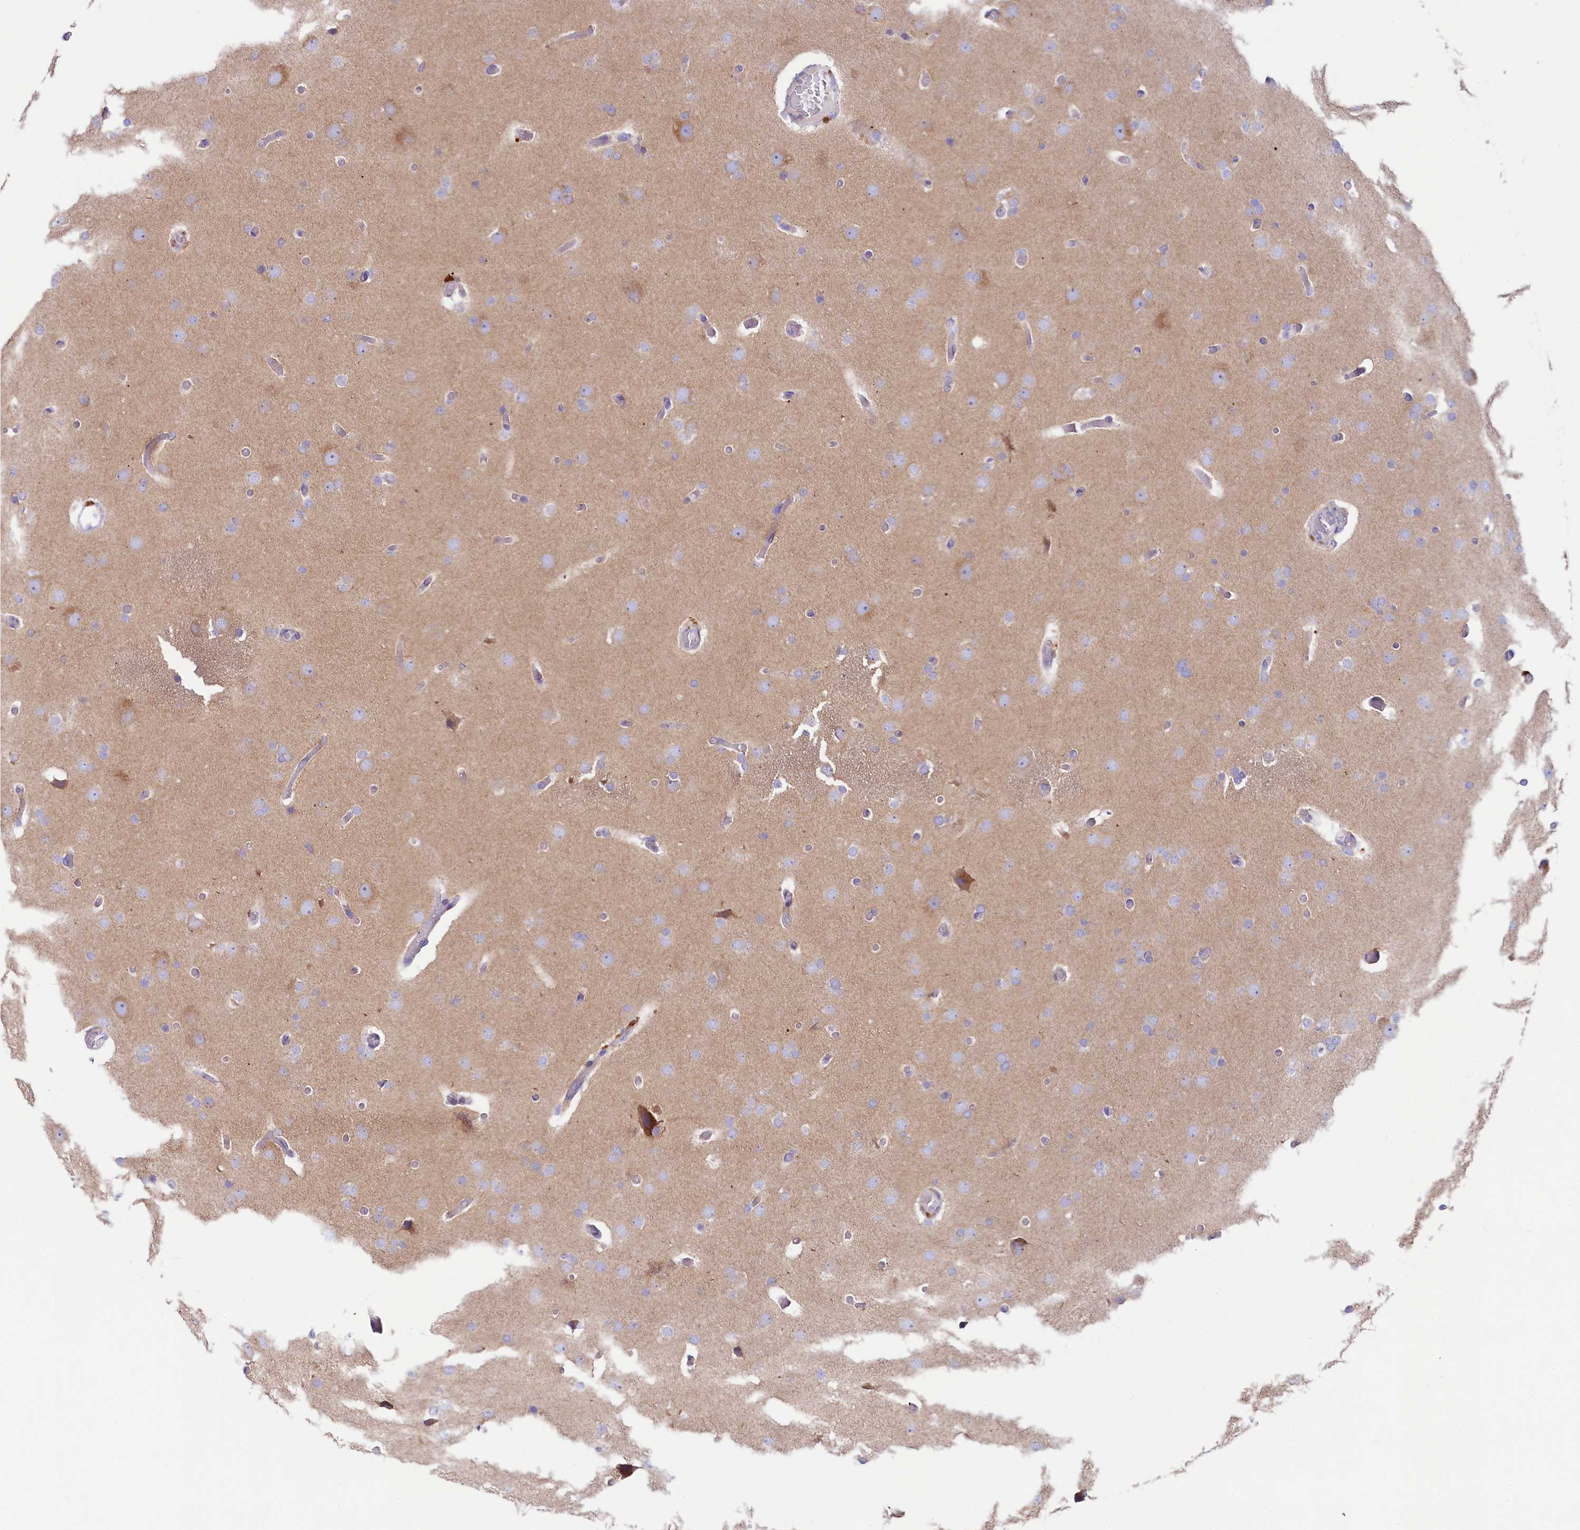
{"staining": {"intensity": "negative", "quantity": "none", "location": "none"}, "tissue": "glioma", "cell_type": "Tumor cells", "image_type": "cancer", "snomed": [{"axis": "morphology", "description": "Glioma, malignant, High grade"}, {"axis": "topography", "description": "Cerebral cortex"}], "caption": "IHC histopathology image of human glioma stained for a protein (brown), which displays no expression in tumor cells.", "gene": "VPS26B", "patient": {"sex": "female", "age": 36}}